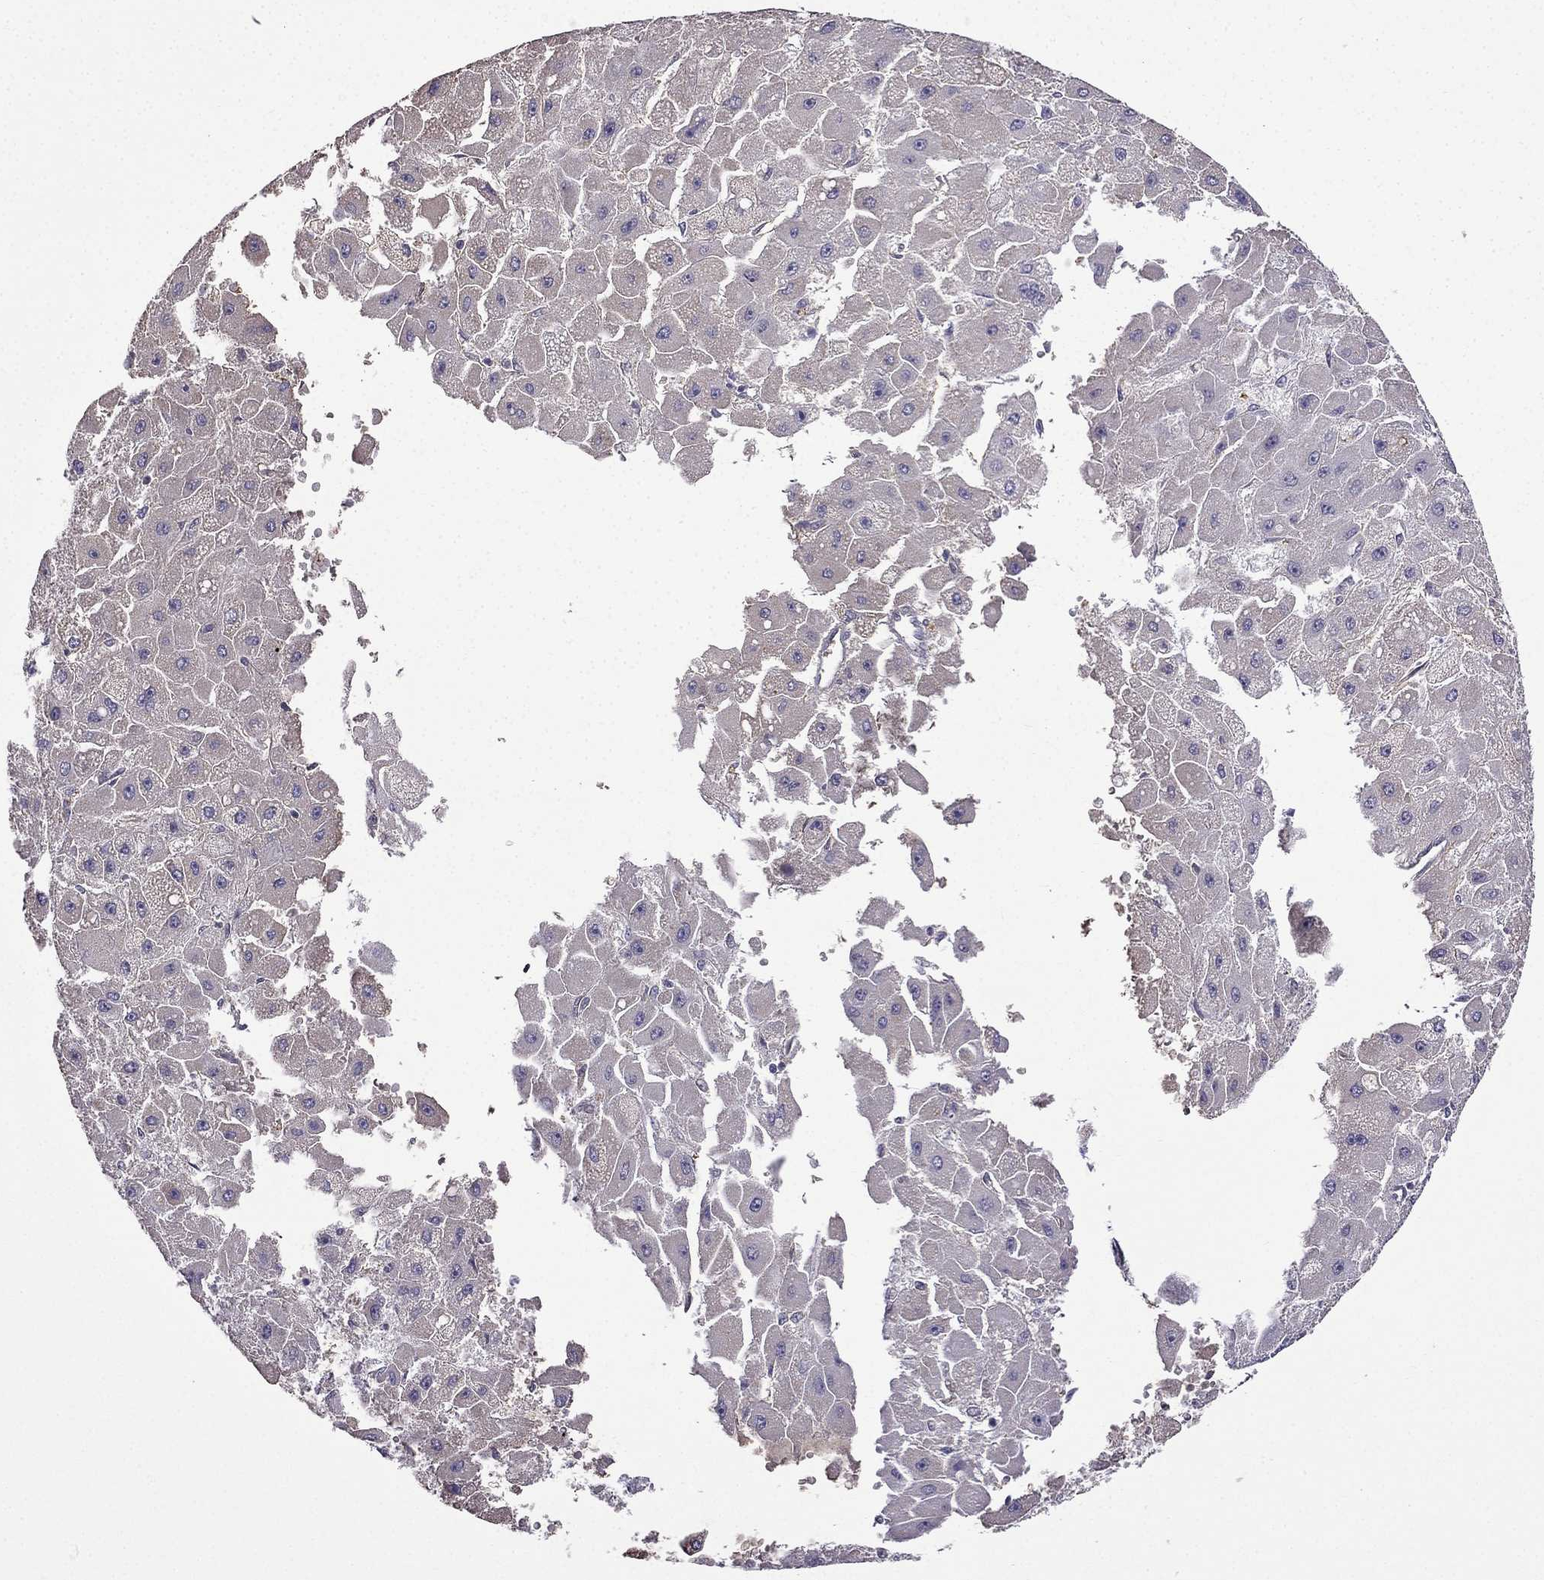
{"staining": {"intensity": "negative", "quantity": "none", "location": "none"}, "tissue": "liver cancer", "cell_type": "Tumor cells", "image_type": "cancer", "snomed": [{"axis": "morphology", "description": "Carcinoma, Hepatocellular, NOS"}, {"axis": "topography", "description": "Liver"}], "caption": "Tumor cells show no significant staining in liver cancer (hepatocellular carcinoma). (DAB (3,3'-diaminobenzidine) immunohistochemistry visualized using brightfield microscopy, high magnification).", "gene": "SLC6A2", "patient": {"sex": "female", "age": 25}}